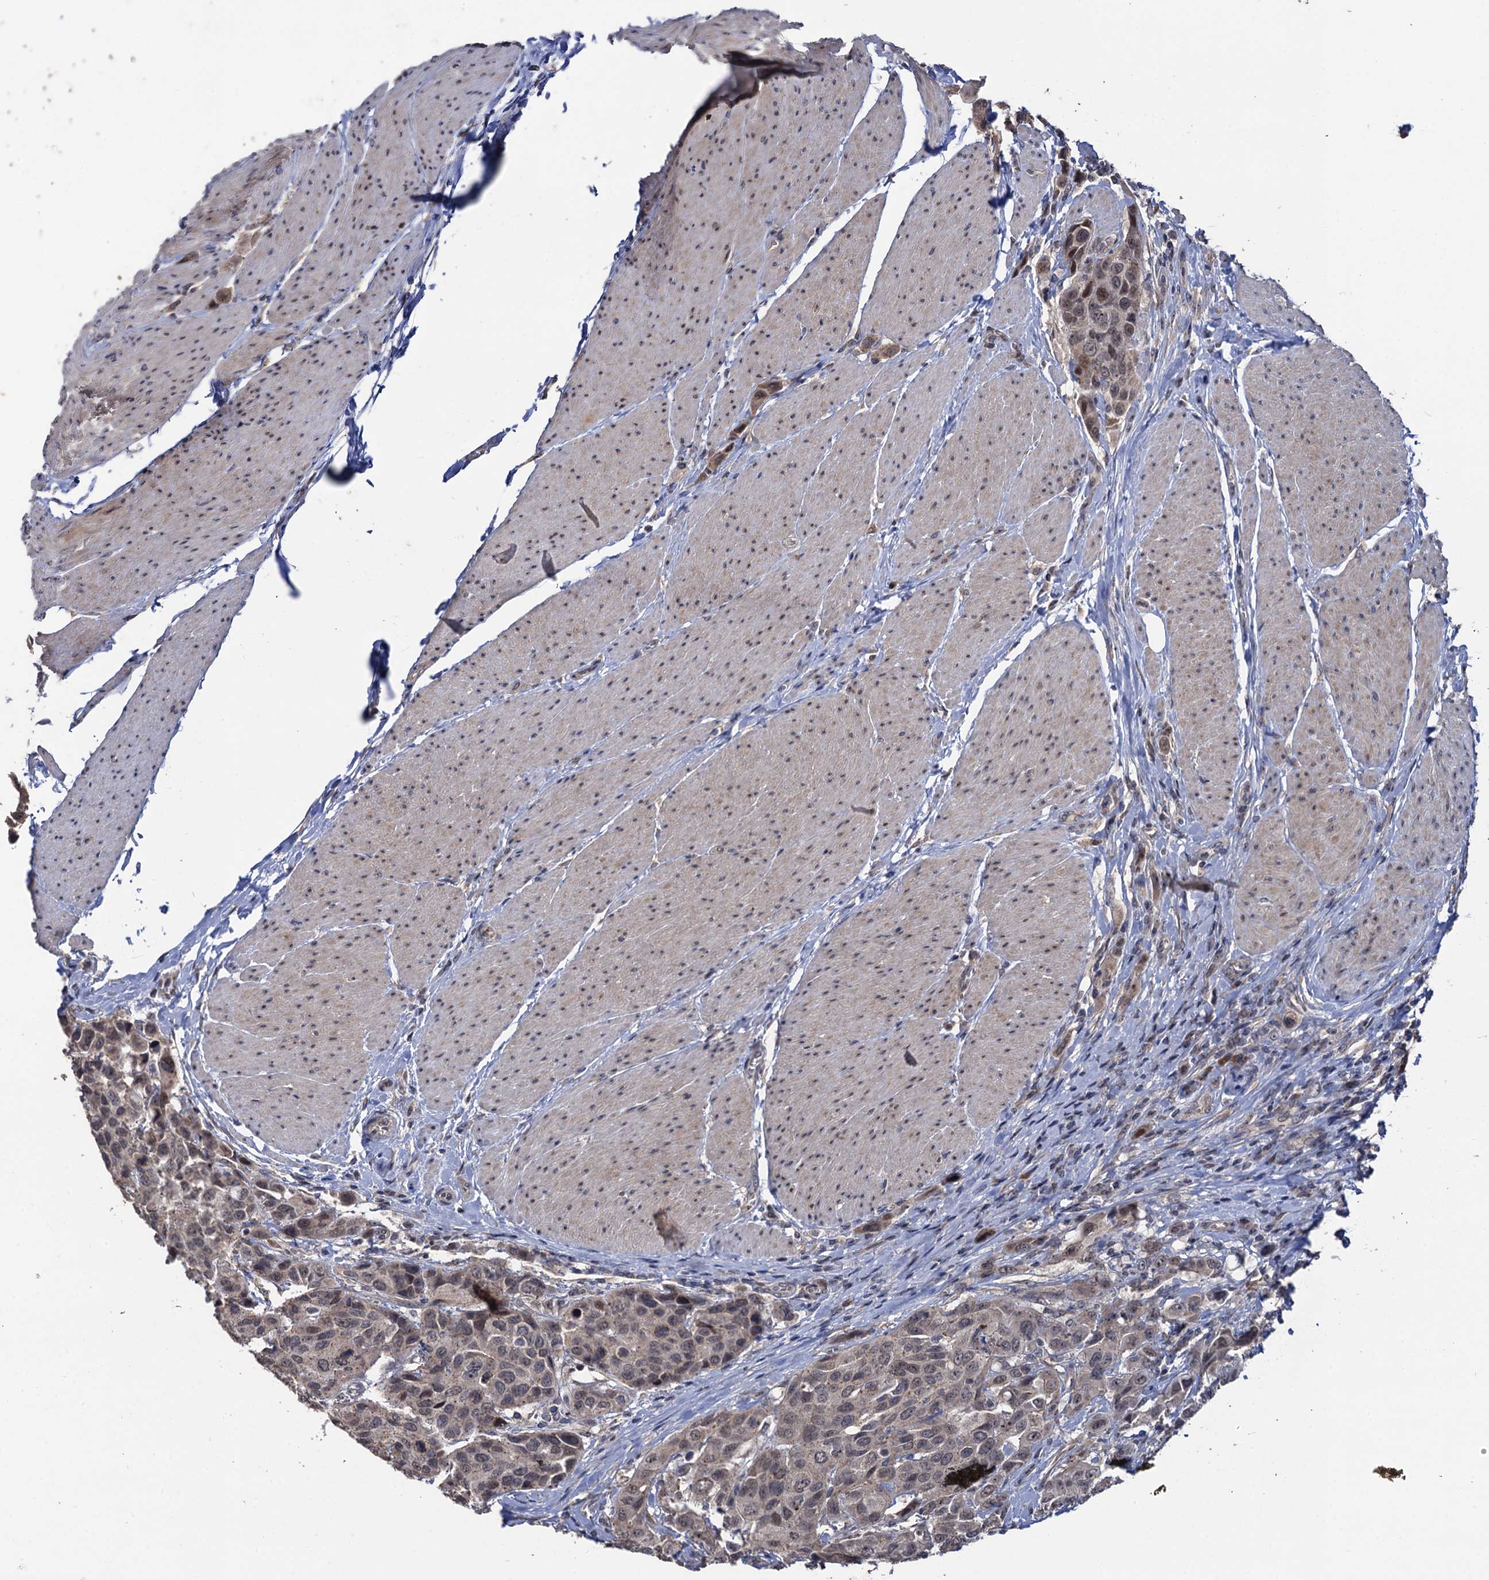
{"staining": {"intensity": "weak", "quantity": "25%-75%", "location": "cytoplasmic/membranous,nuclear"}, "tissue": "urothelial cancer", "cell_type": "Tumor cells", "image_type": "cancer", "snomed": [{"axis": "morphology", "description": "Urothelial carcinoma, High grade"}, {"axis": "topography", "description": "Urinary bladder"}], "caption": "High-grade urothelial carcinoma stained for a protein demonstrates weak cytoplasmic/membranous and nuclear positivity in tumor cells.", "gene": "LRRC63", "patient": {"sex": "male", "age": 50}}